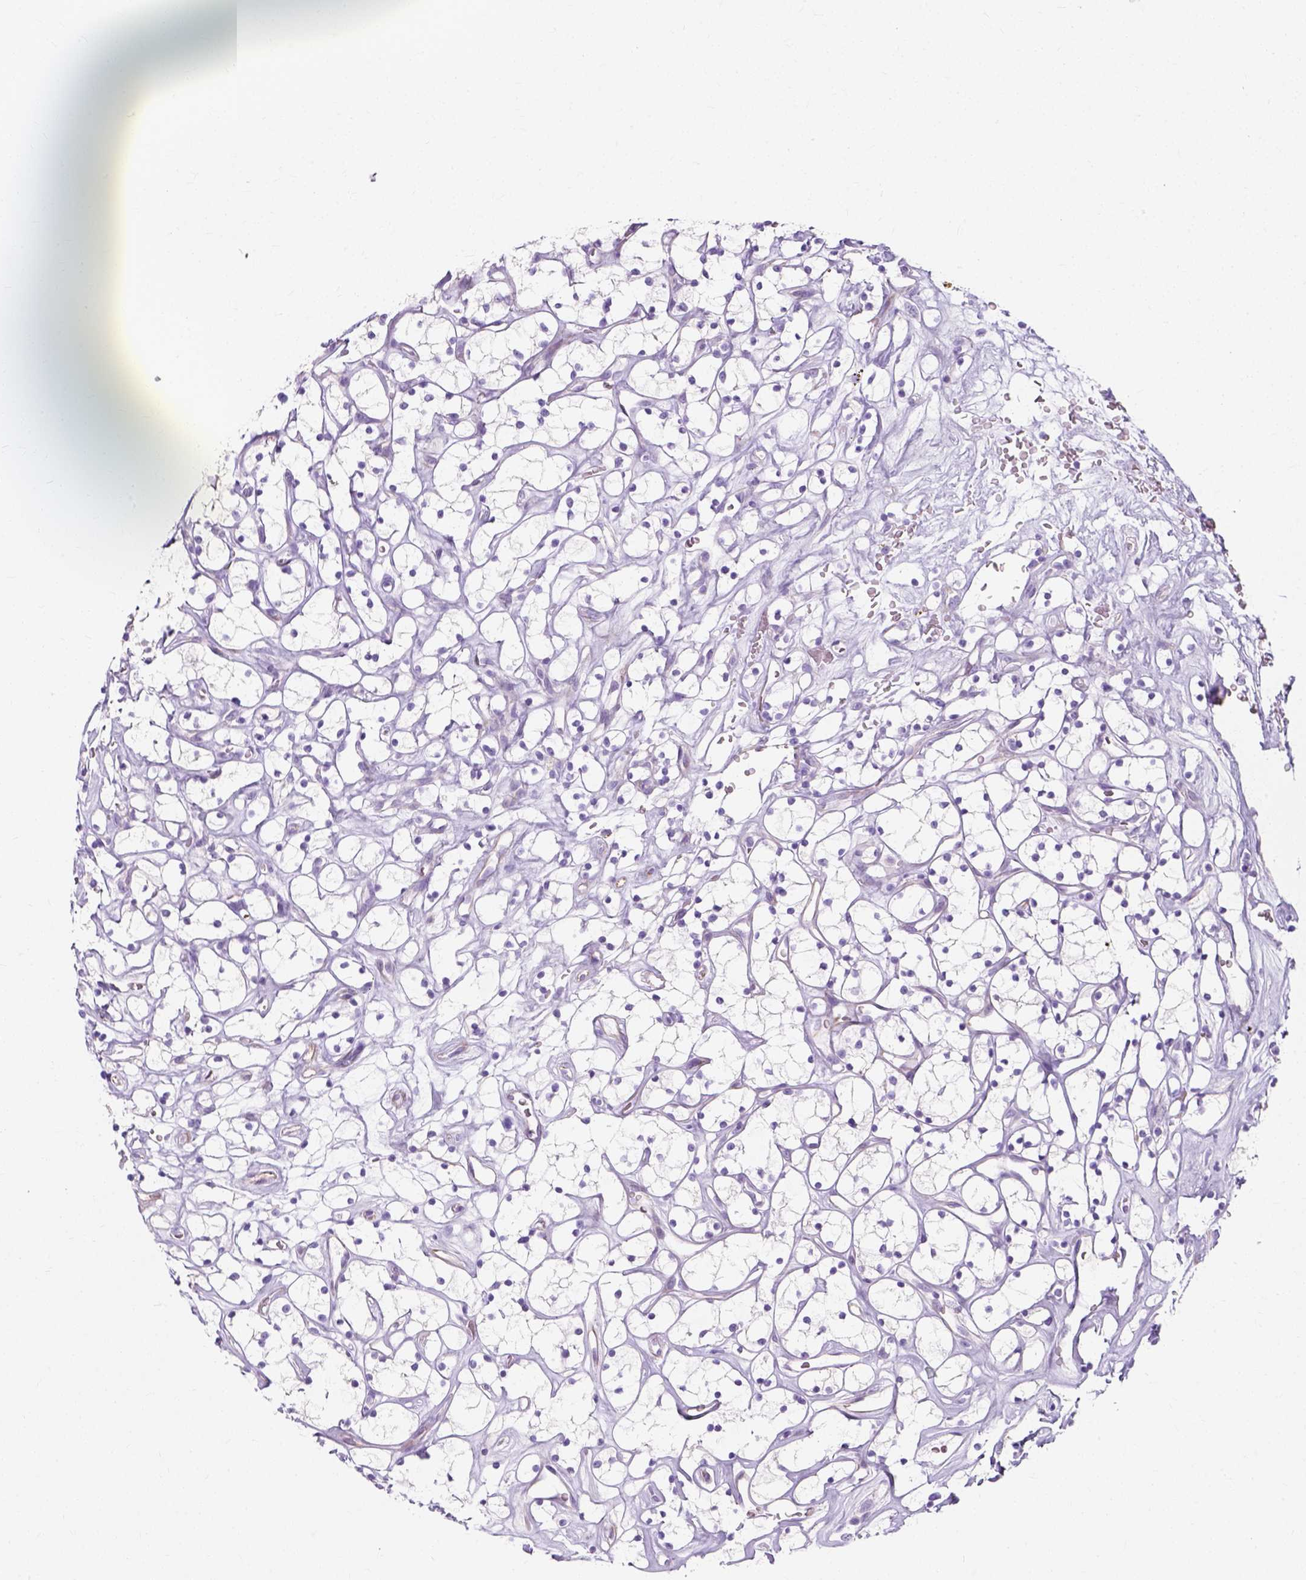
{"staining": {"intensity": "negative", "quantity": "none", "location": "none"}, "tissue": "renal cancer", "cell_type": "Tumor cells", "image_type": "cancer", "snomed": [{"axis": "morphology", "description": "Adenocarcinoma, NOS"}, {"axis": "topography", "description": "Kidney"}], "caption": "High power microscopy photomicrograph of an IHC micrograph of renal cancer, revealing no significant staining in tumor cells.", "gene": "MYH15", "patient": {"sex": "female", "age": 64}}